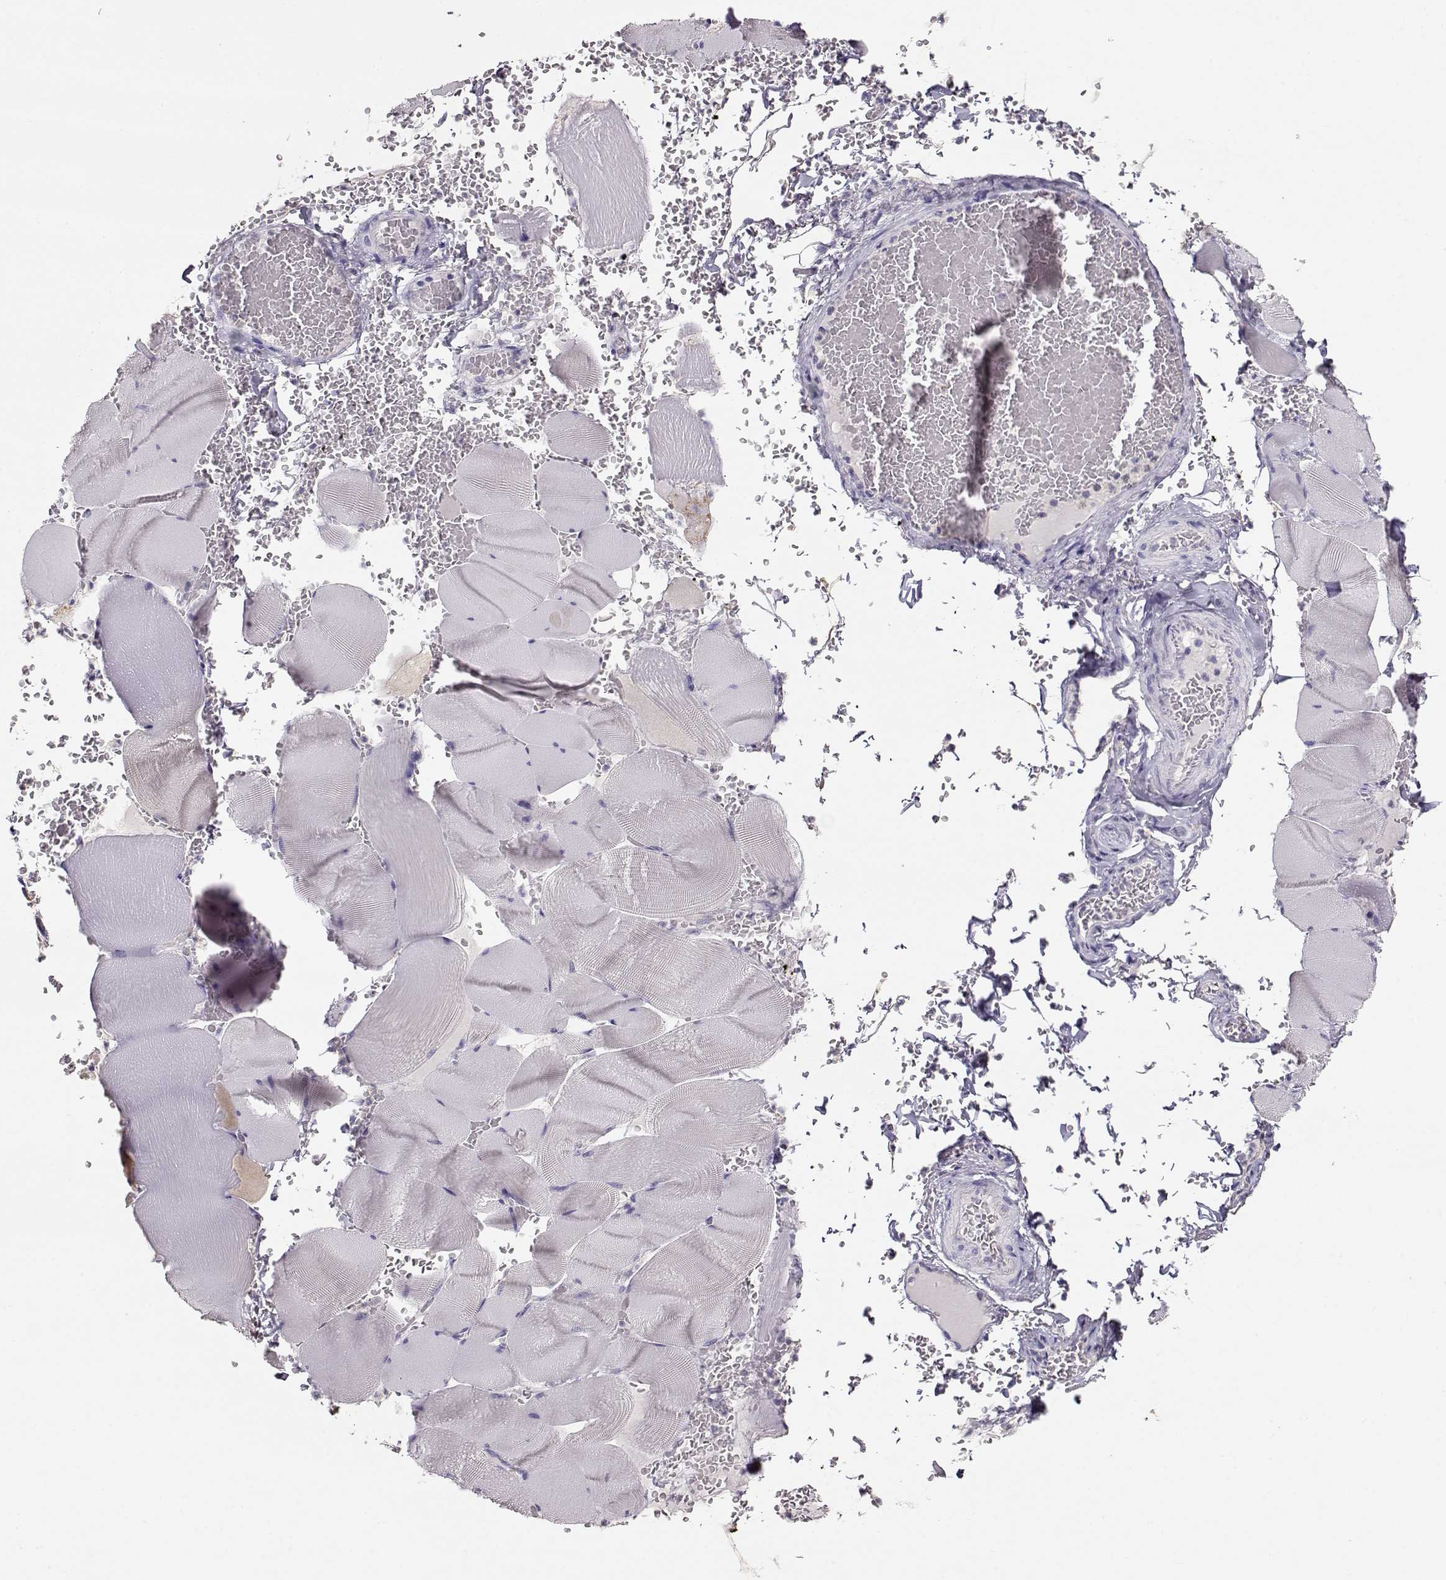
{"staining": {"intensity": "negative", "quantity": "none", "location": "none"}, "tissue": "skeletal muscle", "cell_type": "Myocytes", "image_type": "normal", "snomed": [{"axis": "morphology", "description": "Normal tissue, NOS"}, {"axis": "topography", "description": "Skeletal muscle"}], "caption": "This is an immunohistochemistry (IHC) image of normal skeletal muscle. There is no staining in myocytes.", "gene": "NDRG4", "patient": {"sex": "male", "age": 56}}